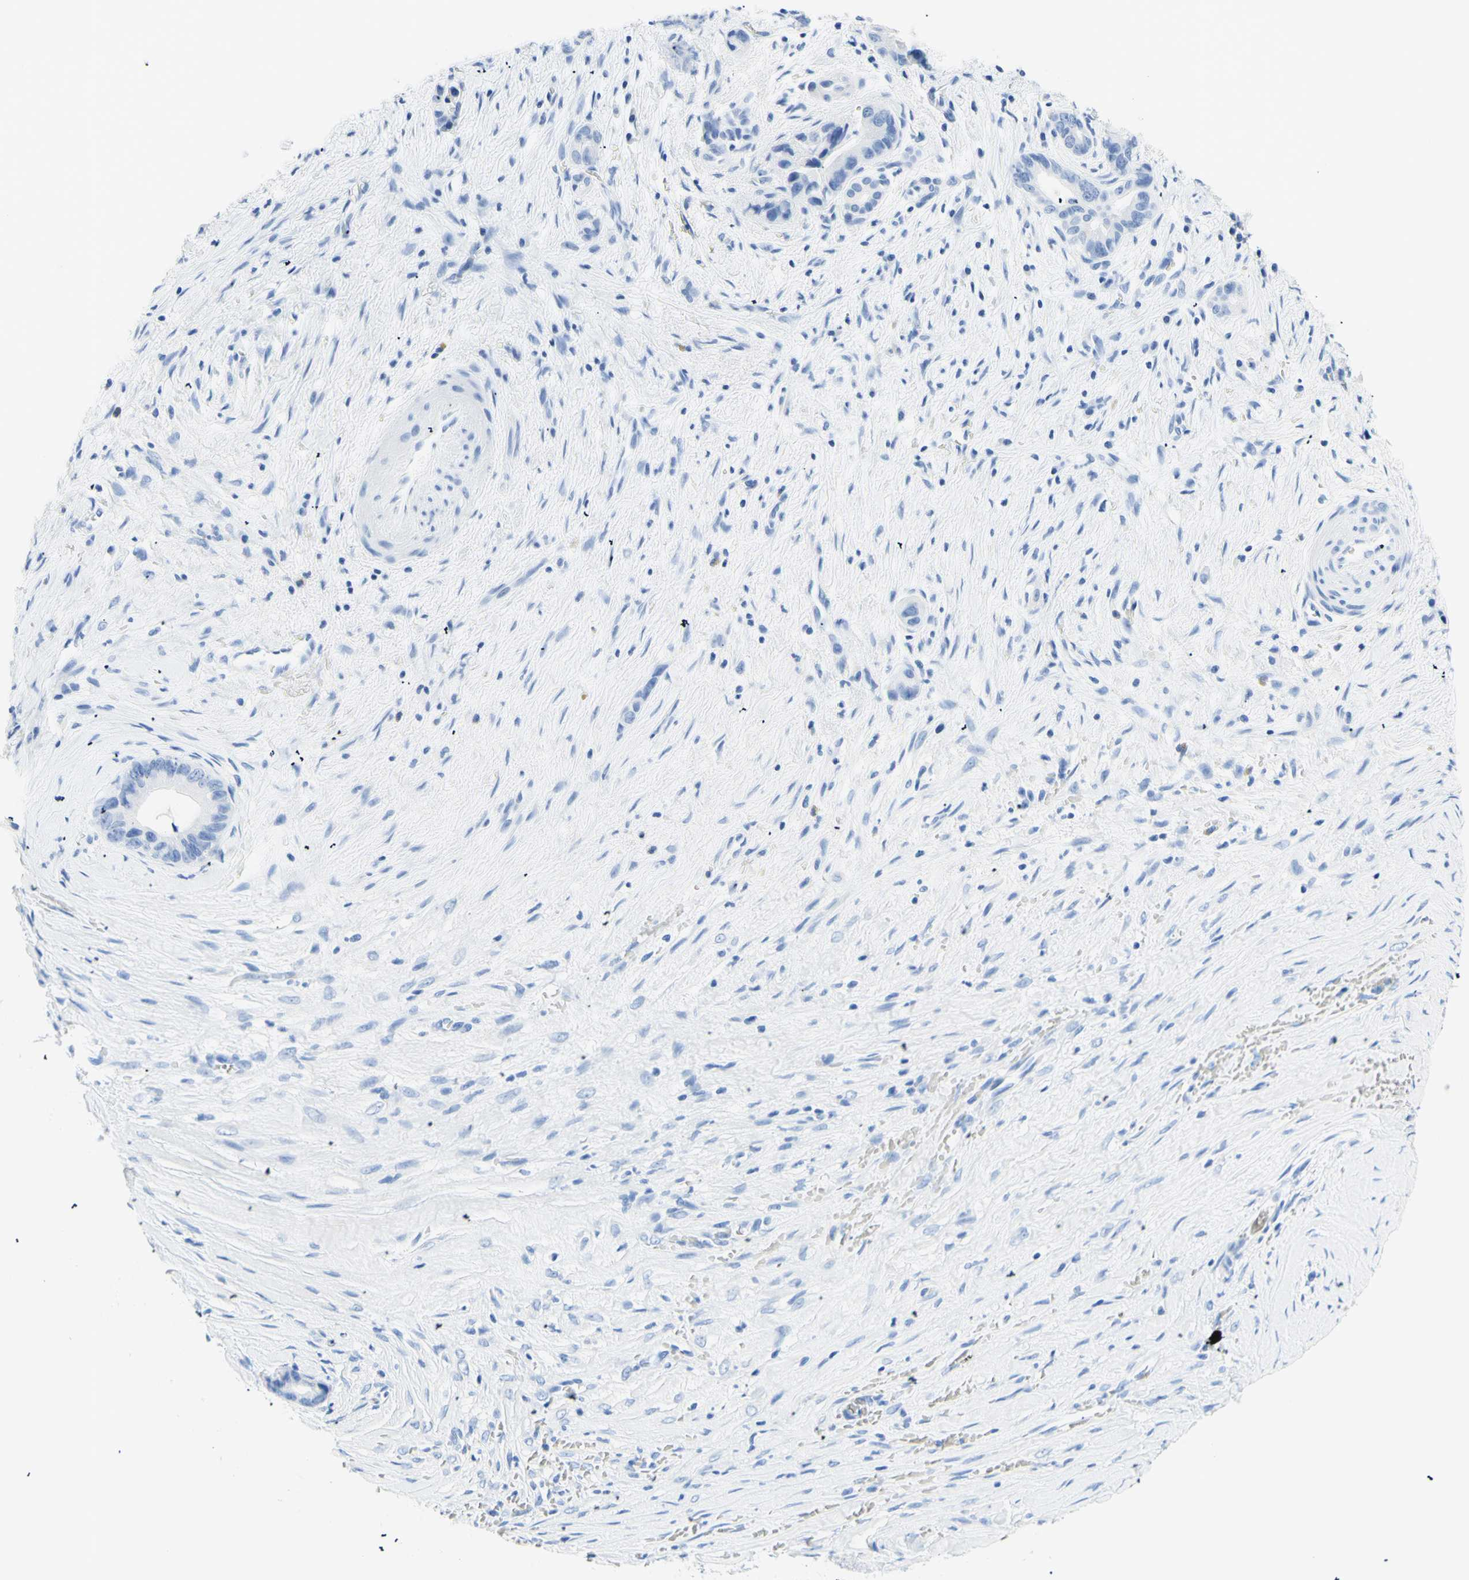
{"staining": {"intensity": "negative", "quantity": "none", "location": "none"}, "tissue": "liver cancer", "cell_type": "Tumor cells", "image_type": "cancer", "snomed": [{"axis": "morphology", "description": "Cholangiocarcinoma"}, {"axis": "topography", "description": "Liver"}], "caption": "Immunohistochemistry of human liver cancer (cholangiocarcinoma) shows no staining in tumor cells.", "gene": "MYH2", "patient": {"sex": "female", "age": 55}}